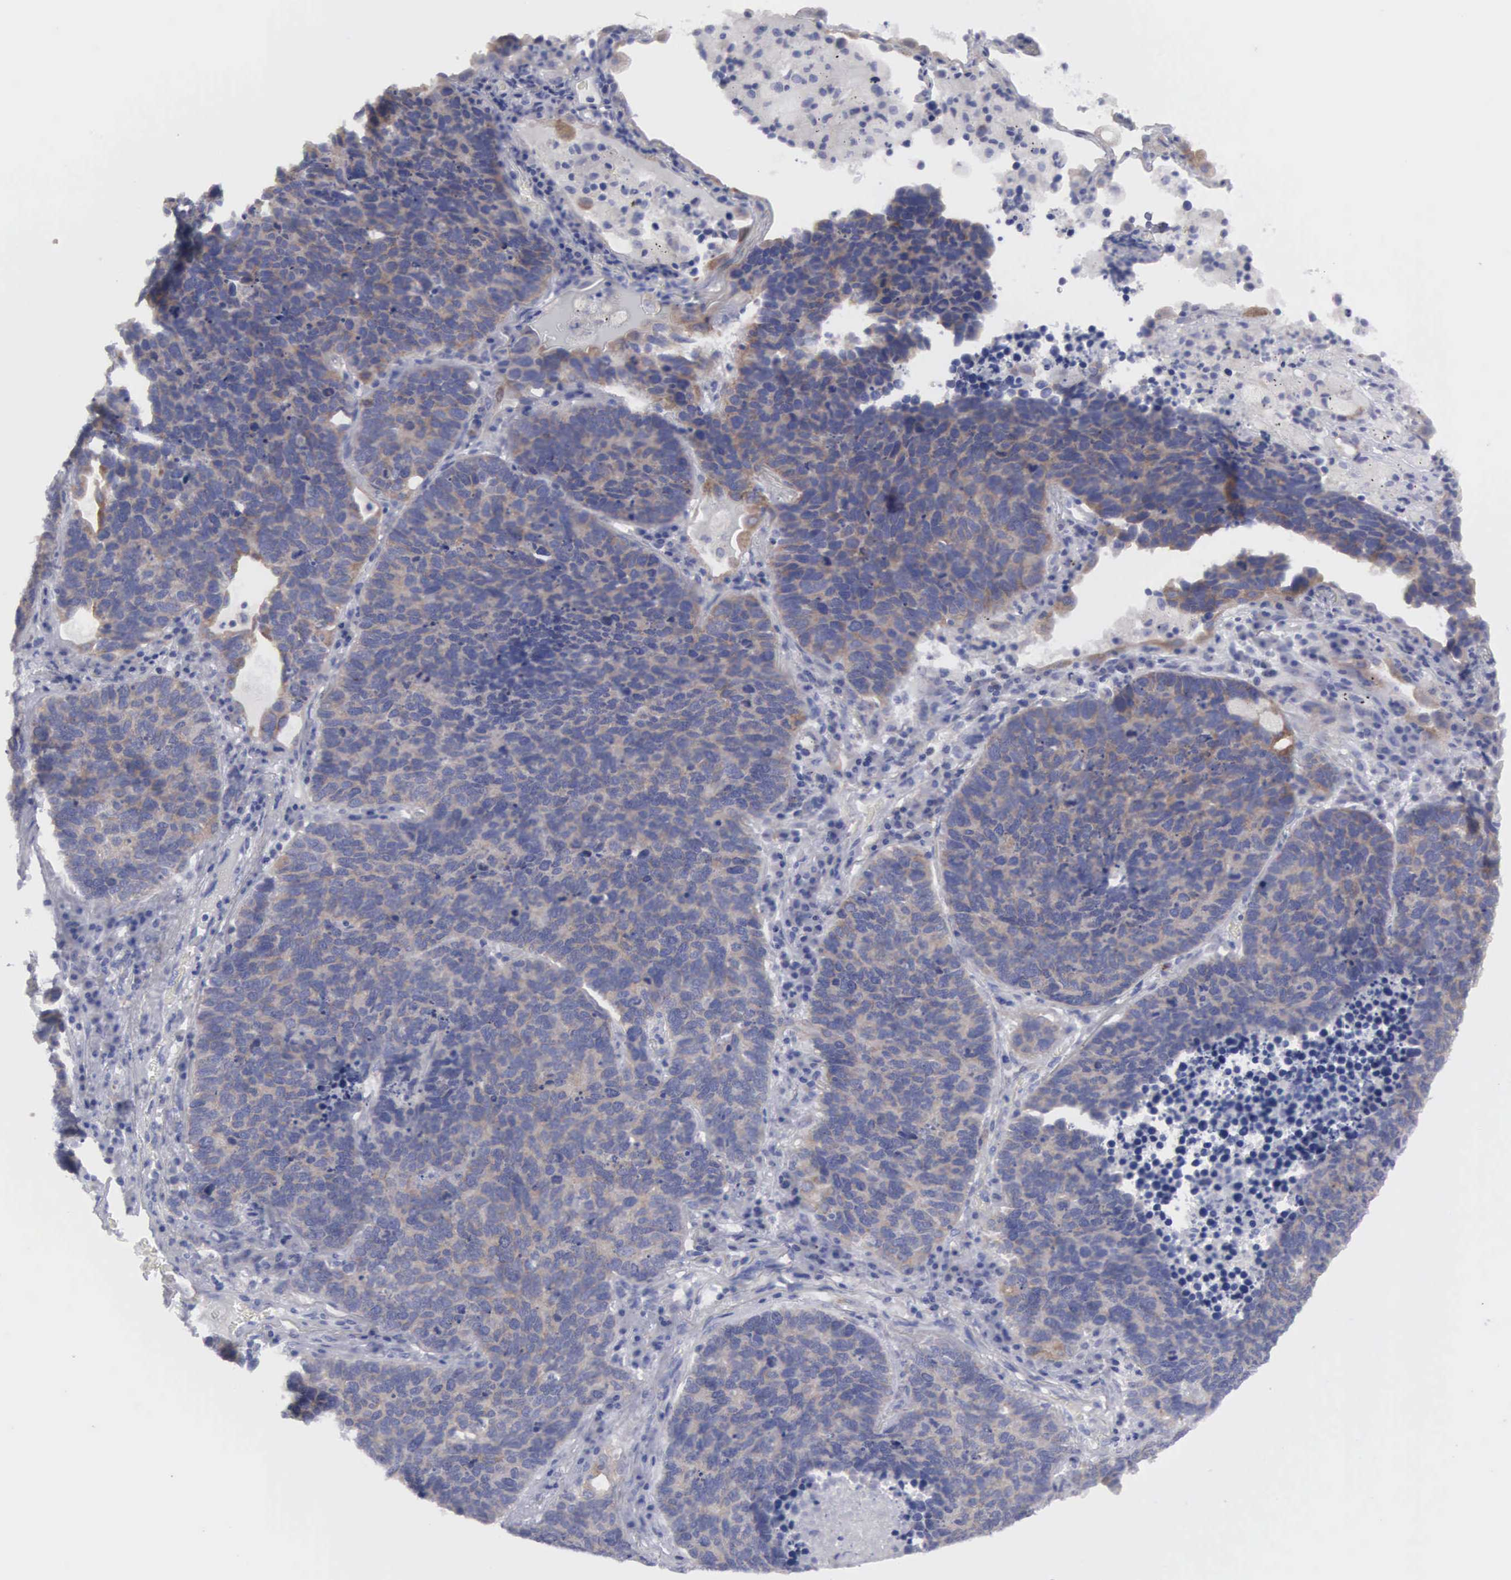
{"staining": {"intensity": "weak", "quantity": "25%-75%", "location": "cytoplasmic/membranous"}, "tissue": "lung cancer", "cell_type": "Tumor cells", "image_type": "cancer", "snomed": [{"axis": "morphology", "description": "Neoplasm, malignant, NOS"}, {"axis": "topography", "description": "Lung"}], "caption": "DAB (3,3'-diaminobenzidine) immunohistochemical staining of human lung cancer exhibits weak cytoplasmic/membranous protein expression in about 25%-75% of tumor cells. (DAB IHC, brown staining for protein, blue staining for nuclei).", "gene": "CEP170B", "patient": {"sex": "female", "age": 75}}